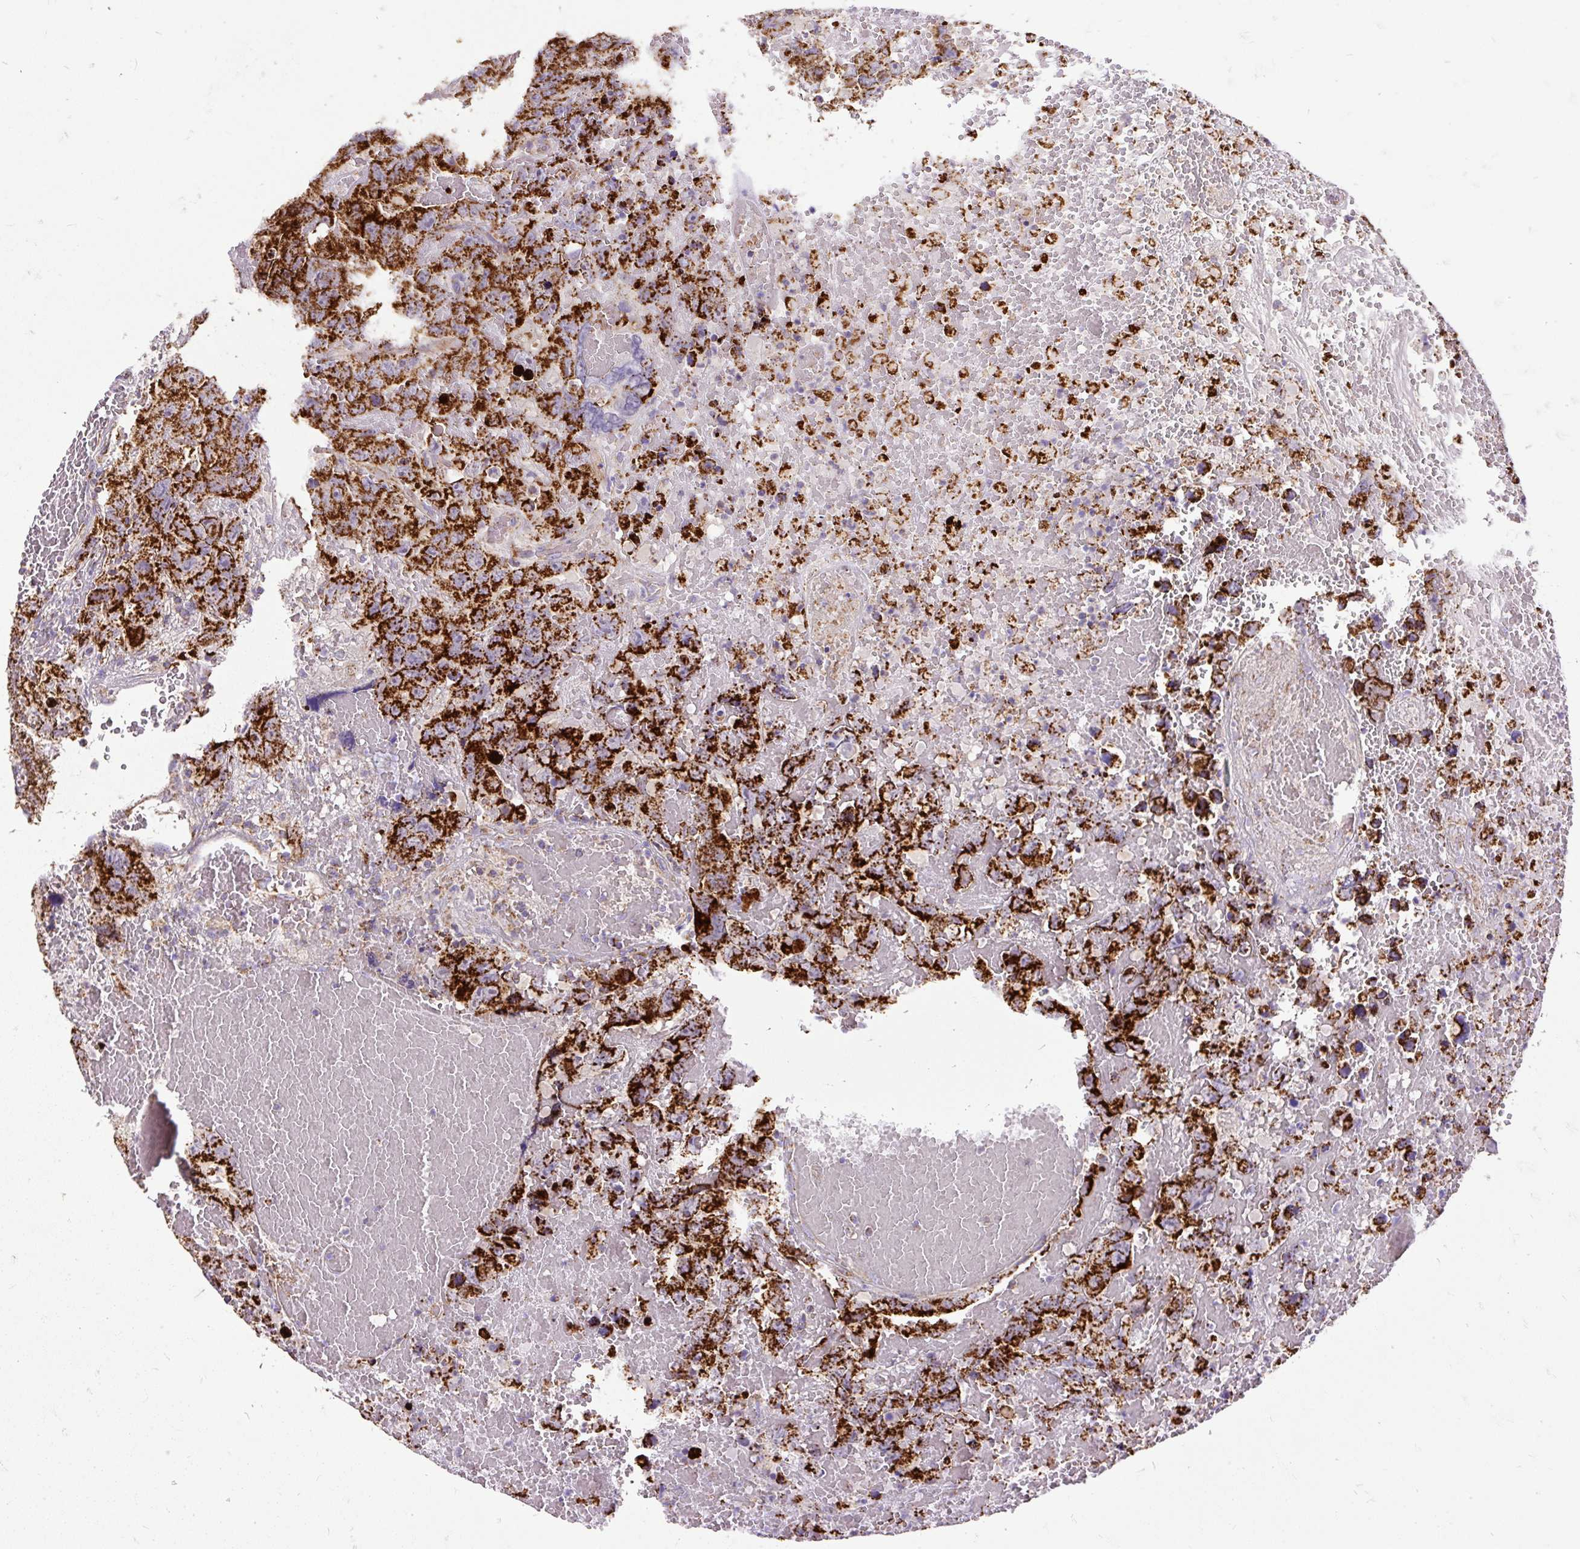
{"staining": {"intensity": "strong", "quantity": ">75%", "location": "cytoplasmic/membranous"}, "tissue": "testis cancer", "cell_type": "Tumor cells", "image_type": "cancer", "snomed": [{"axis": "morphology", "description": "Carcinoma, Embryonal, NOS"}, {"axis": "topography", "description": "Testis"}], "caption": "Testis embryonal carcinoma was stained to show a protein in brown. There is high levels of strong cytoplasmic/membranous staining in about >75% of tumor cells. Immunohistochemistry stains the protein of interest in brown and the nuclei are stained blue.", "gene": "TOMM40", "patient": {"sex": "male", "age": 45}}